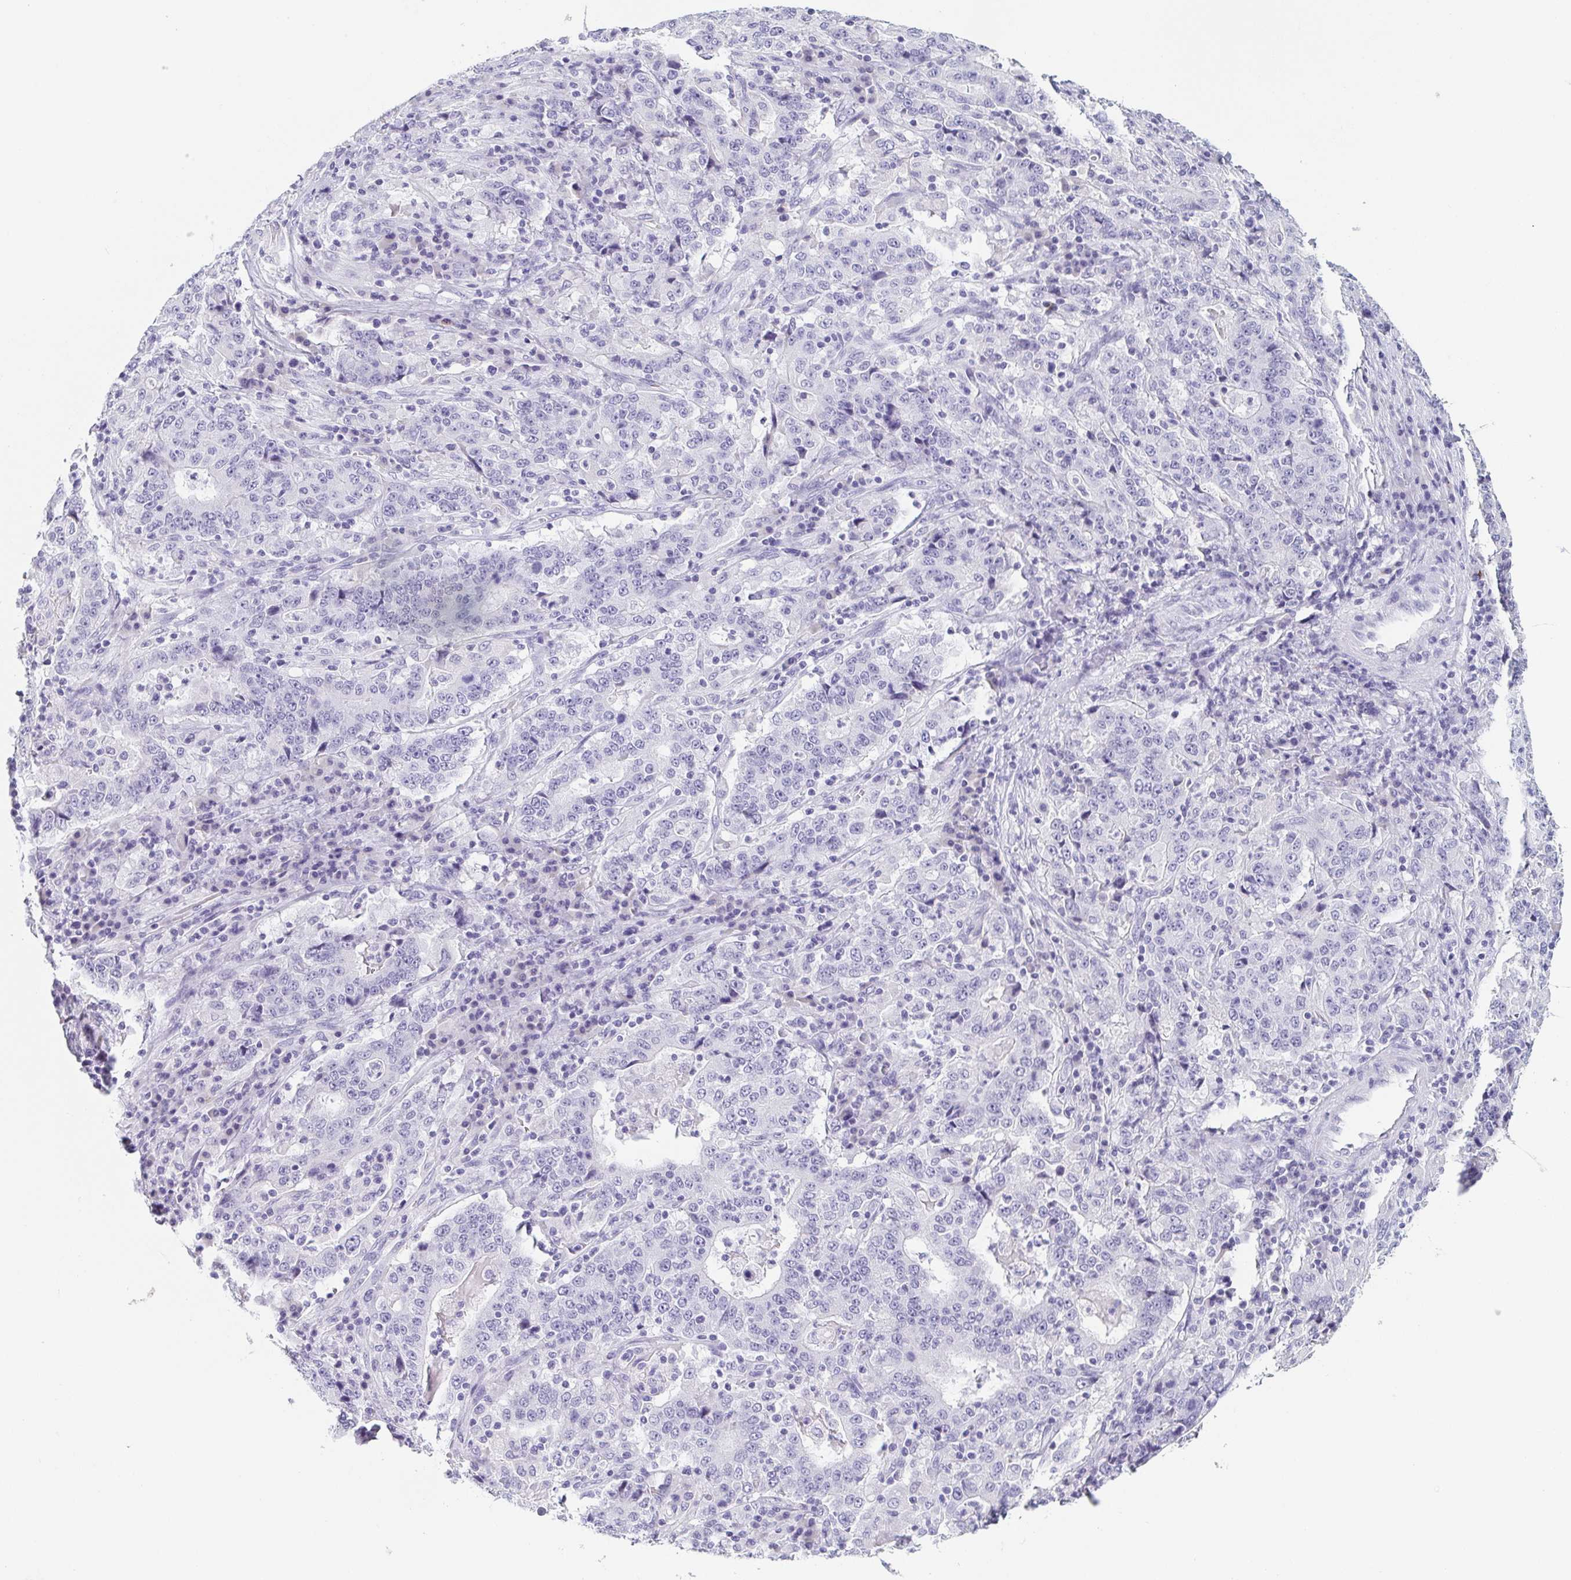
{"staining": {"intensity": "negative", "quantity": "none", "location": "none"}, "tissue": "stomach cancer", "cell_type": "Tumor cells", "image_type": "cancer", "snomed": [{"axis": "morphology", "description": "Normal tissue, NOS"}, {"axis": "morphology", "description": "Adenocarcinoma, NOS"}, {"axis": "topography", "description": "Stomach, upper"}, {"axis": "topography", "description": "Stomach"}], "caption": "The immunohistochemistry (IHC) histopathology image has no significant positivity in tumor cells of stomach cancer tissue.", "gene": "ITLN1", "patient": {"sex": "male", "age": 59}}